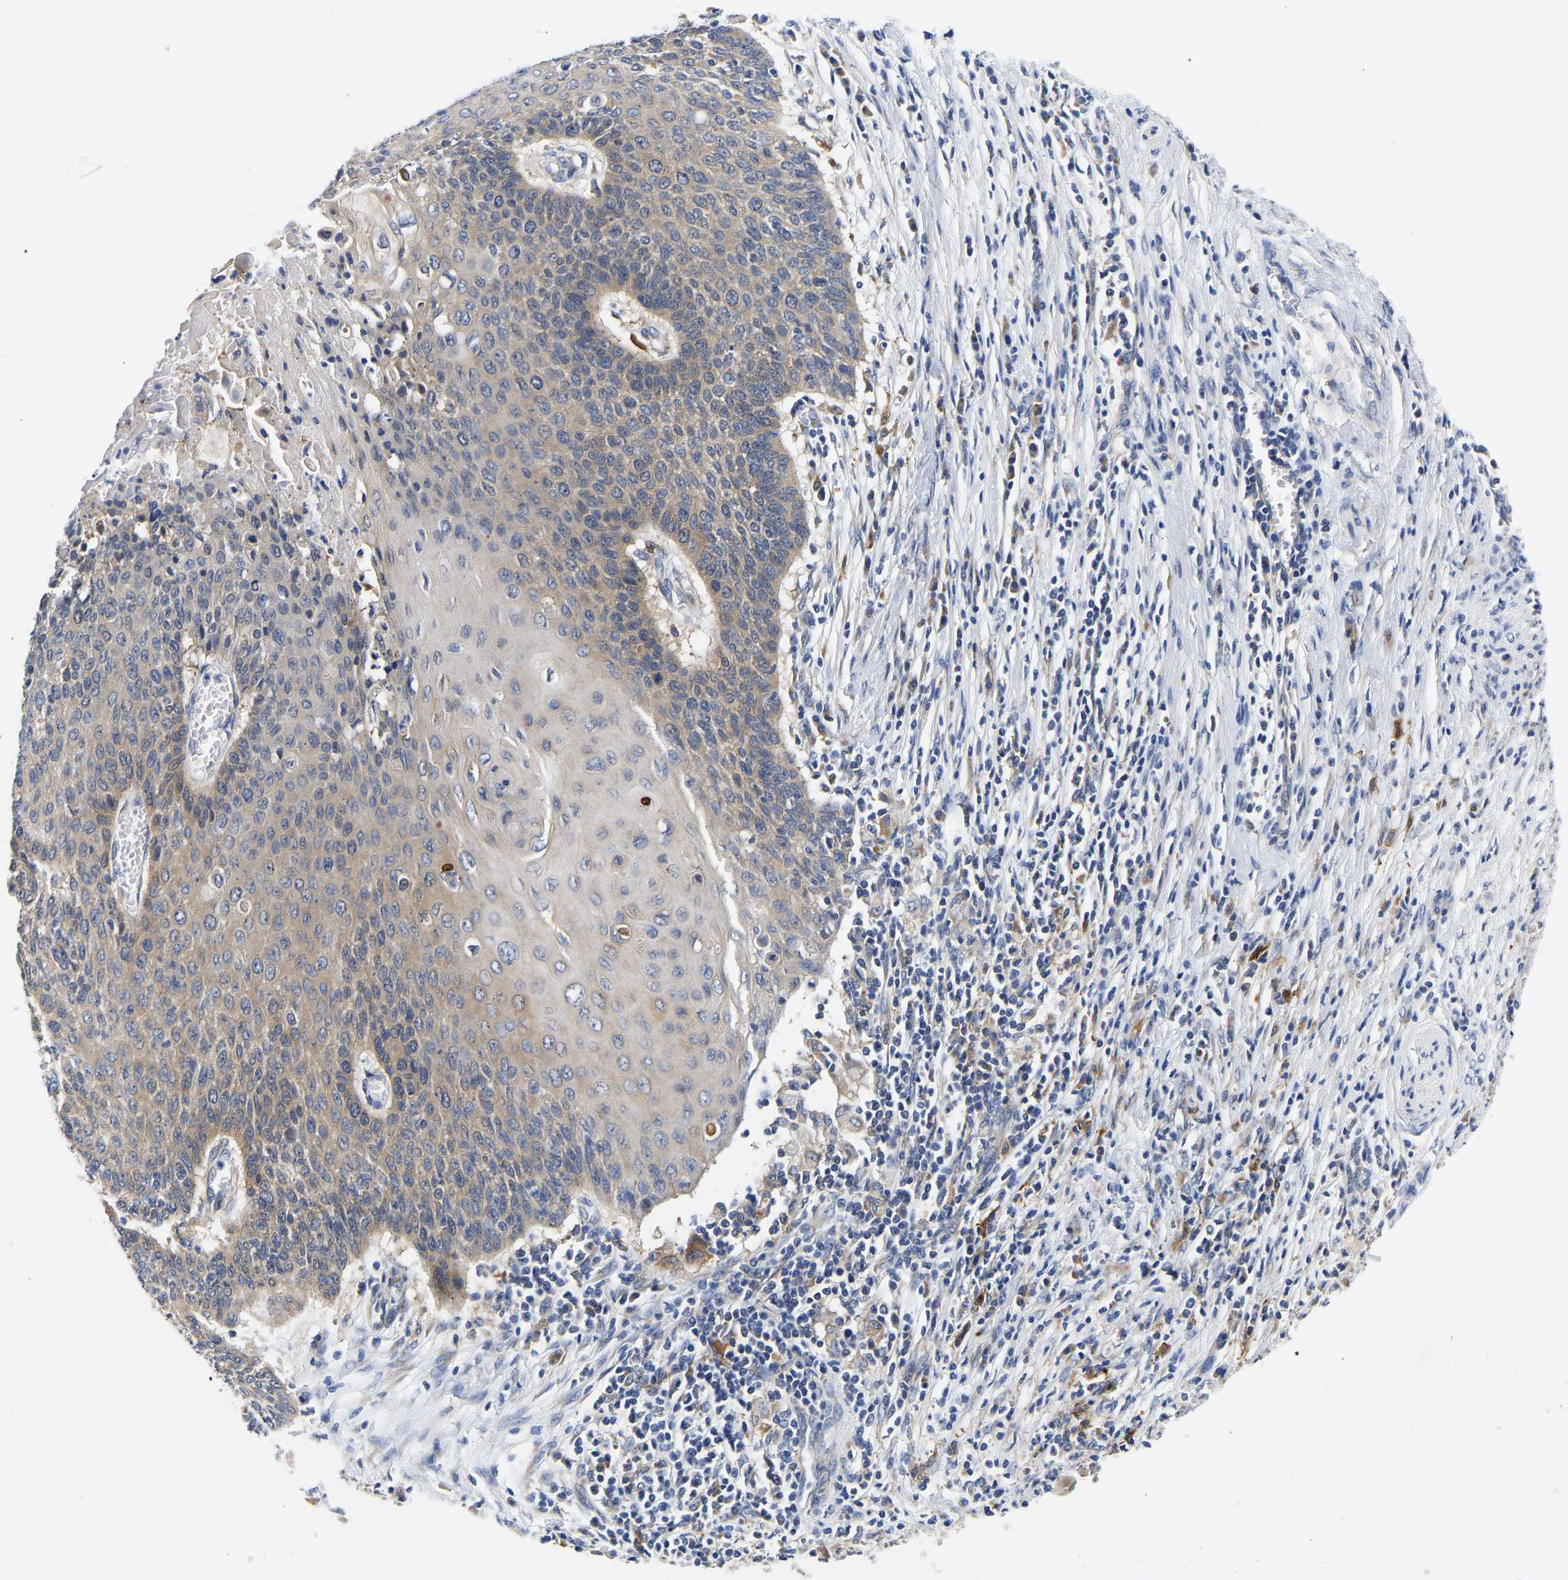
{"staining": {"intensity": "weak", "quantity": "25%-75%", "location": "cytoplasmic/membranous"}, "tissue": "cervical cancer", "cell_type": "Tumor cells", "image_type": "cancer", "snomed": [{"axis": "morphology", "description": "Squamous cell carcinoma, NOS"}, {"axis": "topography", "description": "Cervix"}], "caption": "Human cervical cancer stained with a protein marker shows weak staining in tumor cells.", "gene": "CCDC6", "patient": {"sex": "female", "age": 39}}